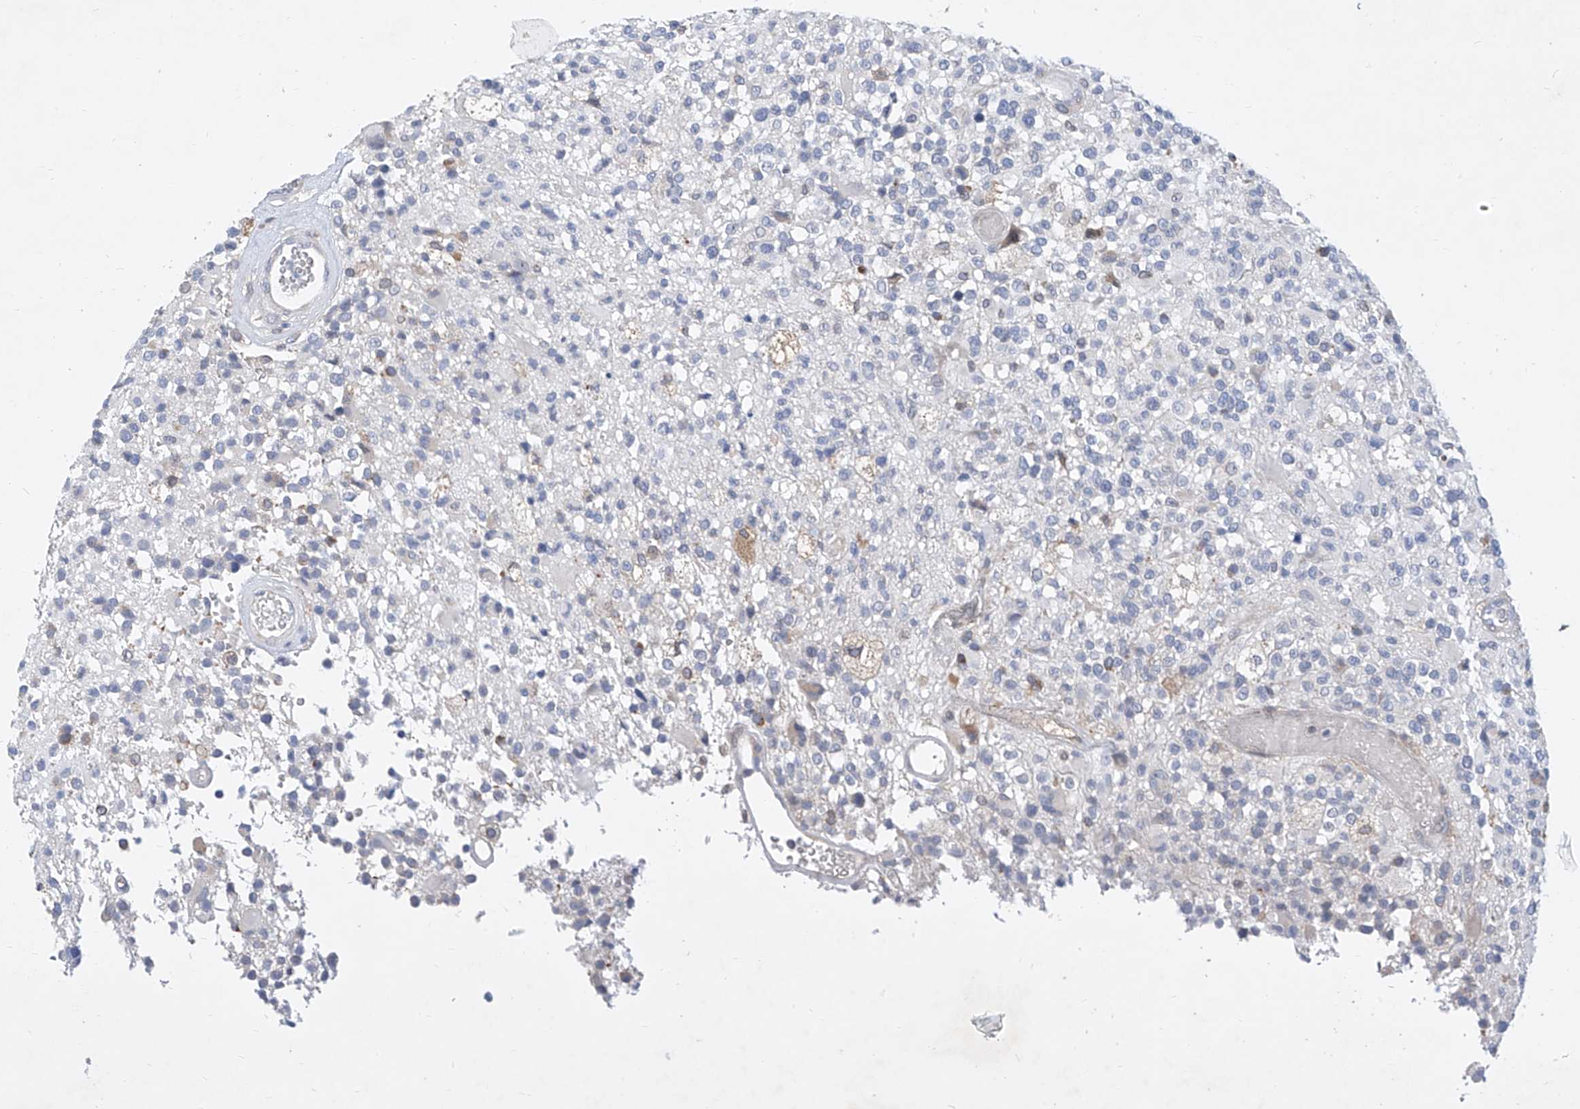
{"staining": {"intensity": "negative", "quantity": "none", "location": "none"}, "tissue": "glioma", "cell_type": "Tumor cells", "image_type": "cancer", "snomed": [{"axis": "morphology", "description": "Glioma, malignant, High grade"}, {"axis": "morphology", "description": "Glioblastoma, NOS"}, {"axis": "topography", "description": "Brain"}], "caption": "Protein analysis of glioma displays no significant expression in tumor cells. (DAB immunohistochemistry (IHC), high magnification).", "gene": "MX2", "patient": {"sex": "male", "age": 60}}